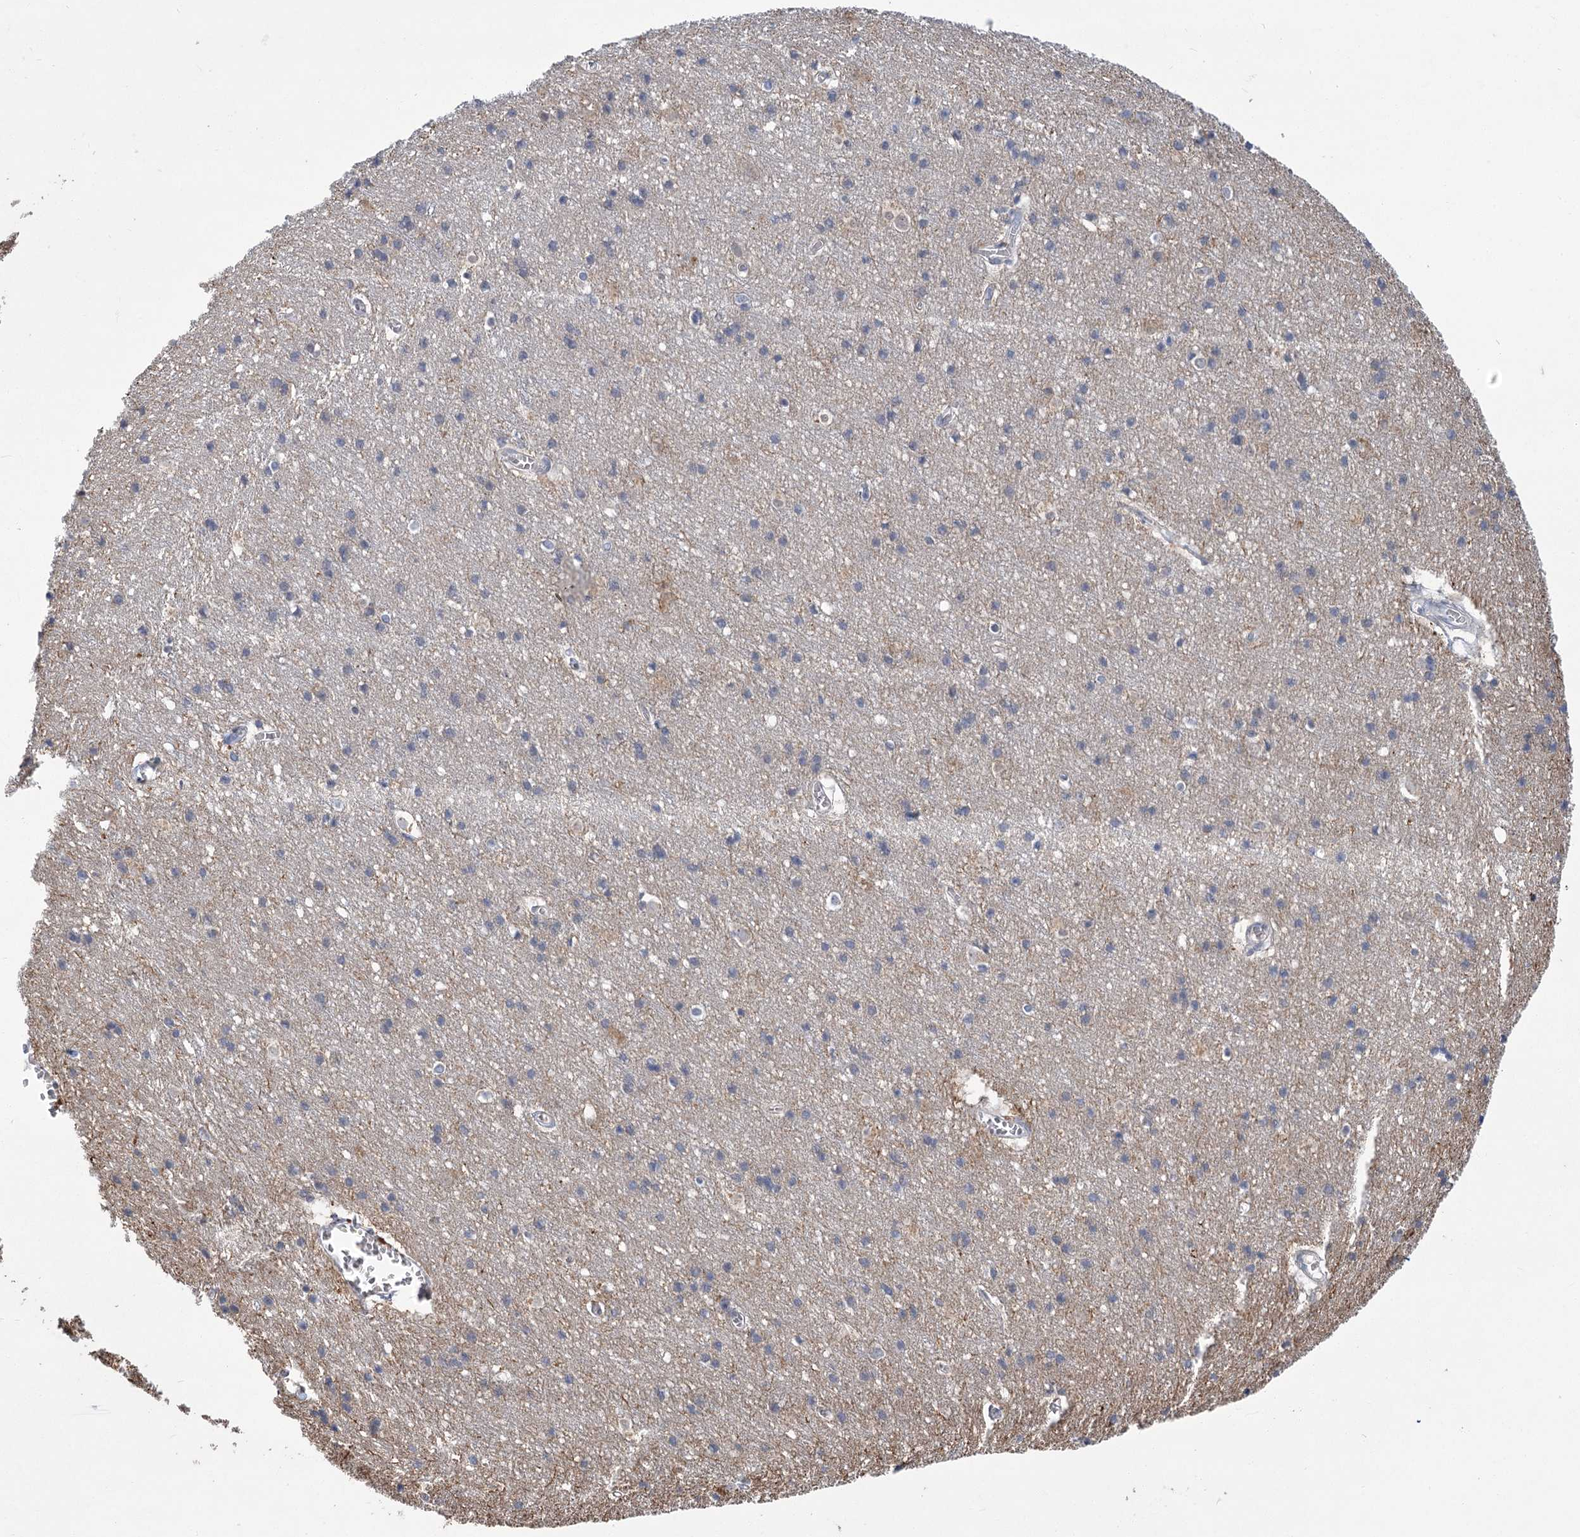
{"staining": {"intensity": "negative", "quantity": "none", "location": "none"}, "tissue": "cerebral cortex", "cell_type": "Endothelial cells", "image_type": "normal", "snomed": [{"axis": "morphology", "description": "Normal tissue, NOS"}, {"axis": "topography", "description": "Cerebral cortex"}], "caption": "Human cerebral cortex stained for a protein using IHC demonstrates no staining in endothelial cells.", "gene": "GCNT4", "patient": {"sex": "male", "age": 54}}